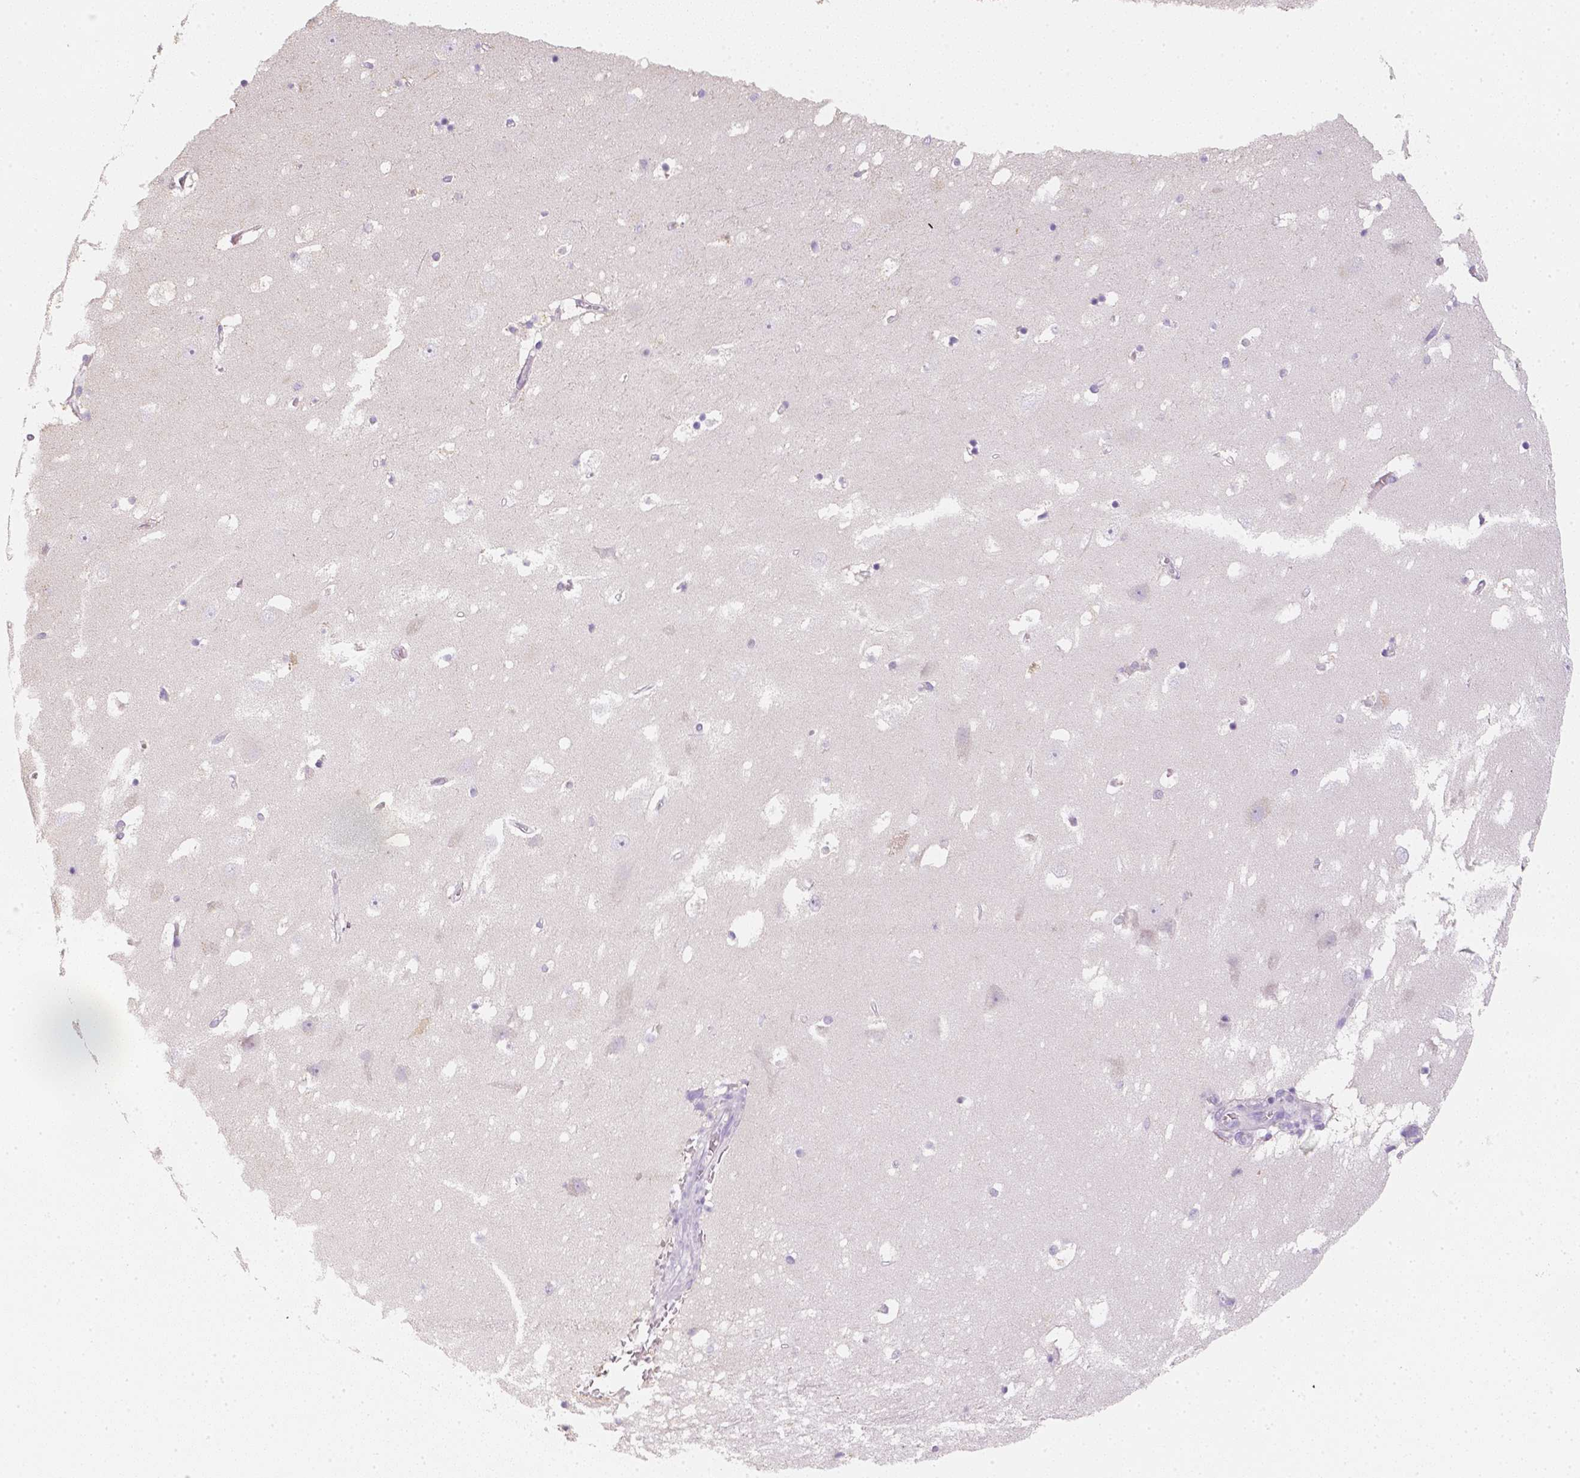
{"staining": {"intensity": "negative", "quantity": "none", "location": "none"}, "tissue": "hippocampus", "cell_type": "Glial cells", "image_type": "normal", "snomed": [{"axis": "morphology", "description": "Normal tissue, NOS"}, {"axis": "topography", "description": "Hippocampus"}], "caption": "An immunohistochemistry (IHC) image of unremarkable hippocampus is shown. There is no staining in glial cells of hippocampus. (DAB (3,3'-diaminobenzidine) IHC visualized using brightfield microscopy, high magnification).", "gene": "NVL", "patient": {"sex": "male", "age": 58}}